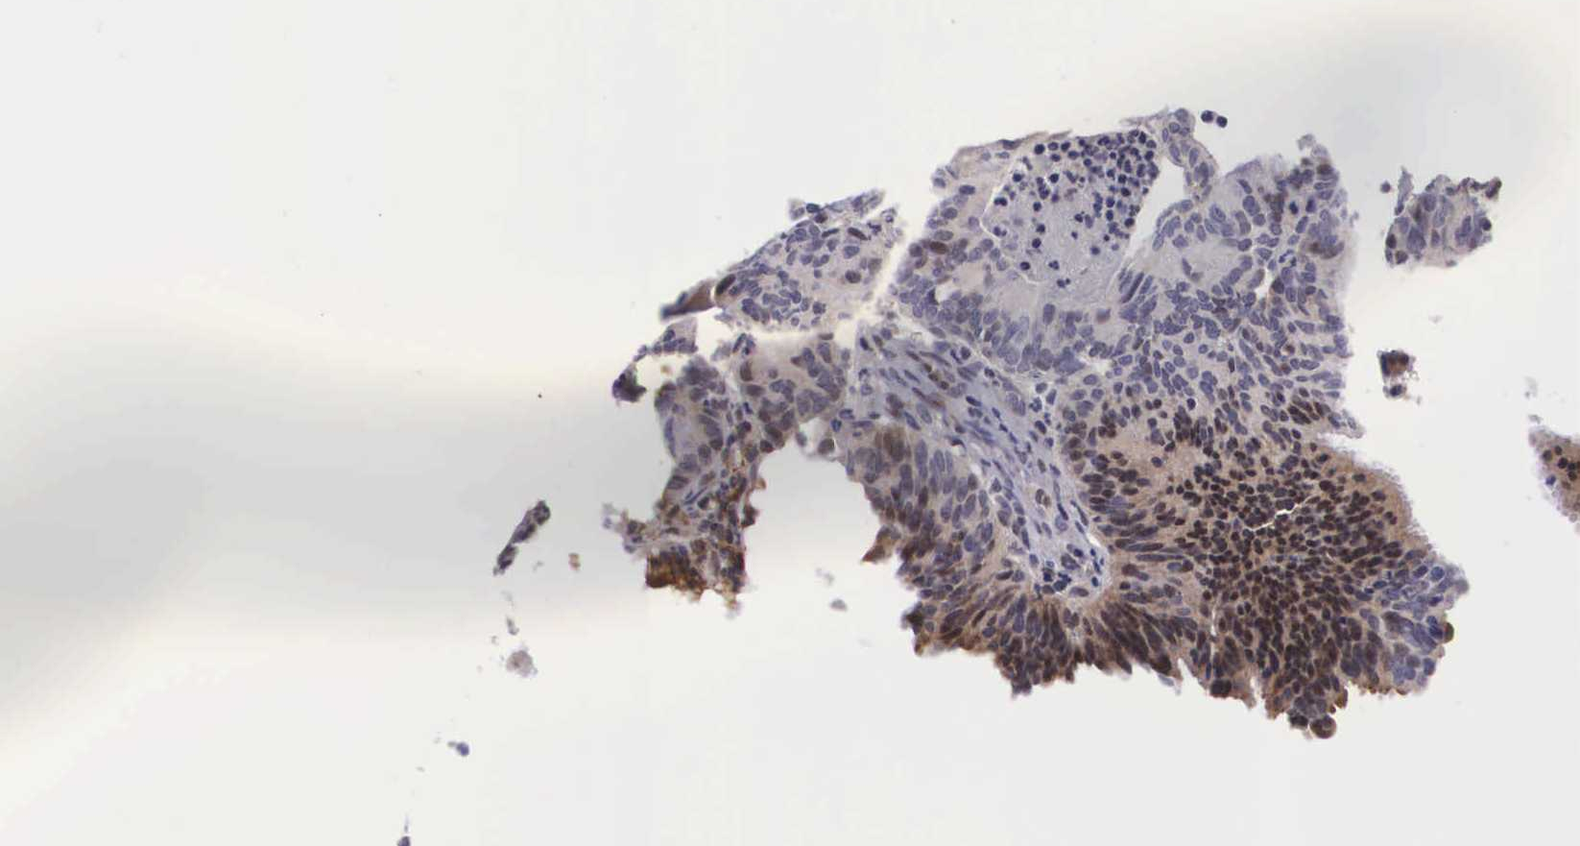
{"staining": {"intensity": "weak", "quantity": "25%-75%", "location": "cytoplasmic/membranous,nuclear"}, "tissue": "ovarian cancer", "cell_type": "Tumor cells", "image_type": "cancer", "snomed": [{"axis": "morphology", "description": "Carcinoma, endometroid"}, {"axis": "topography", "description": "Ovary"}], "caption": "Protein staining of ovarian endometroid carcinoma tissue demonstrates weak cytoplasmic/membranous and nuclear expression in about 25%-75% of tumor cells. (brown staining indicates protein expression, while blue staining denotes nuclei).", "gene": "EMID1", "patient": {"sex": "female", "age": 52}}